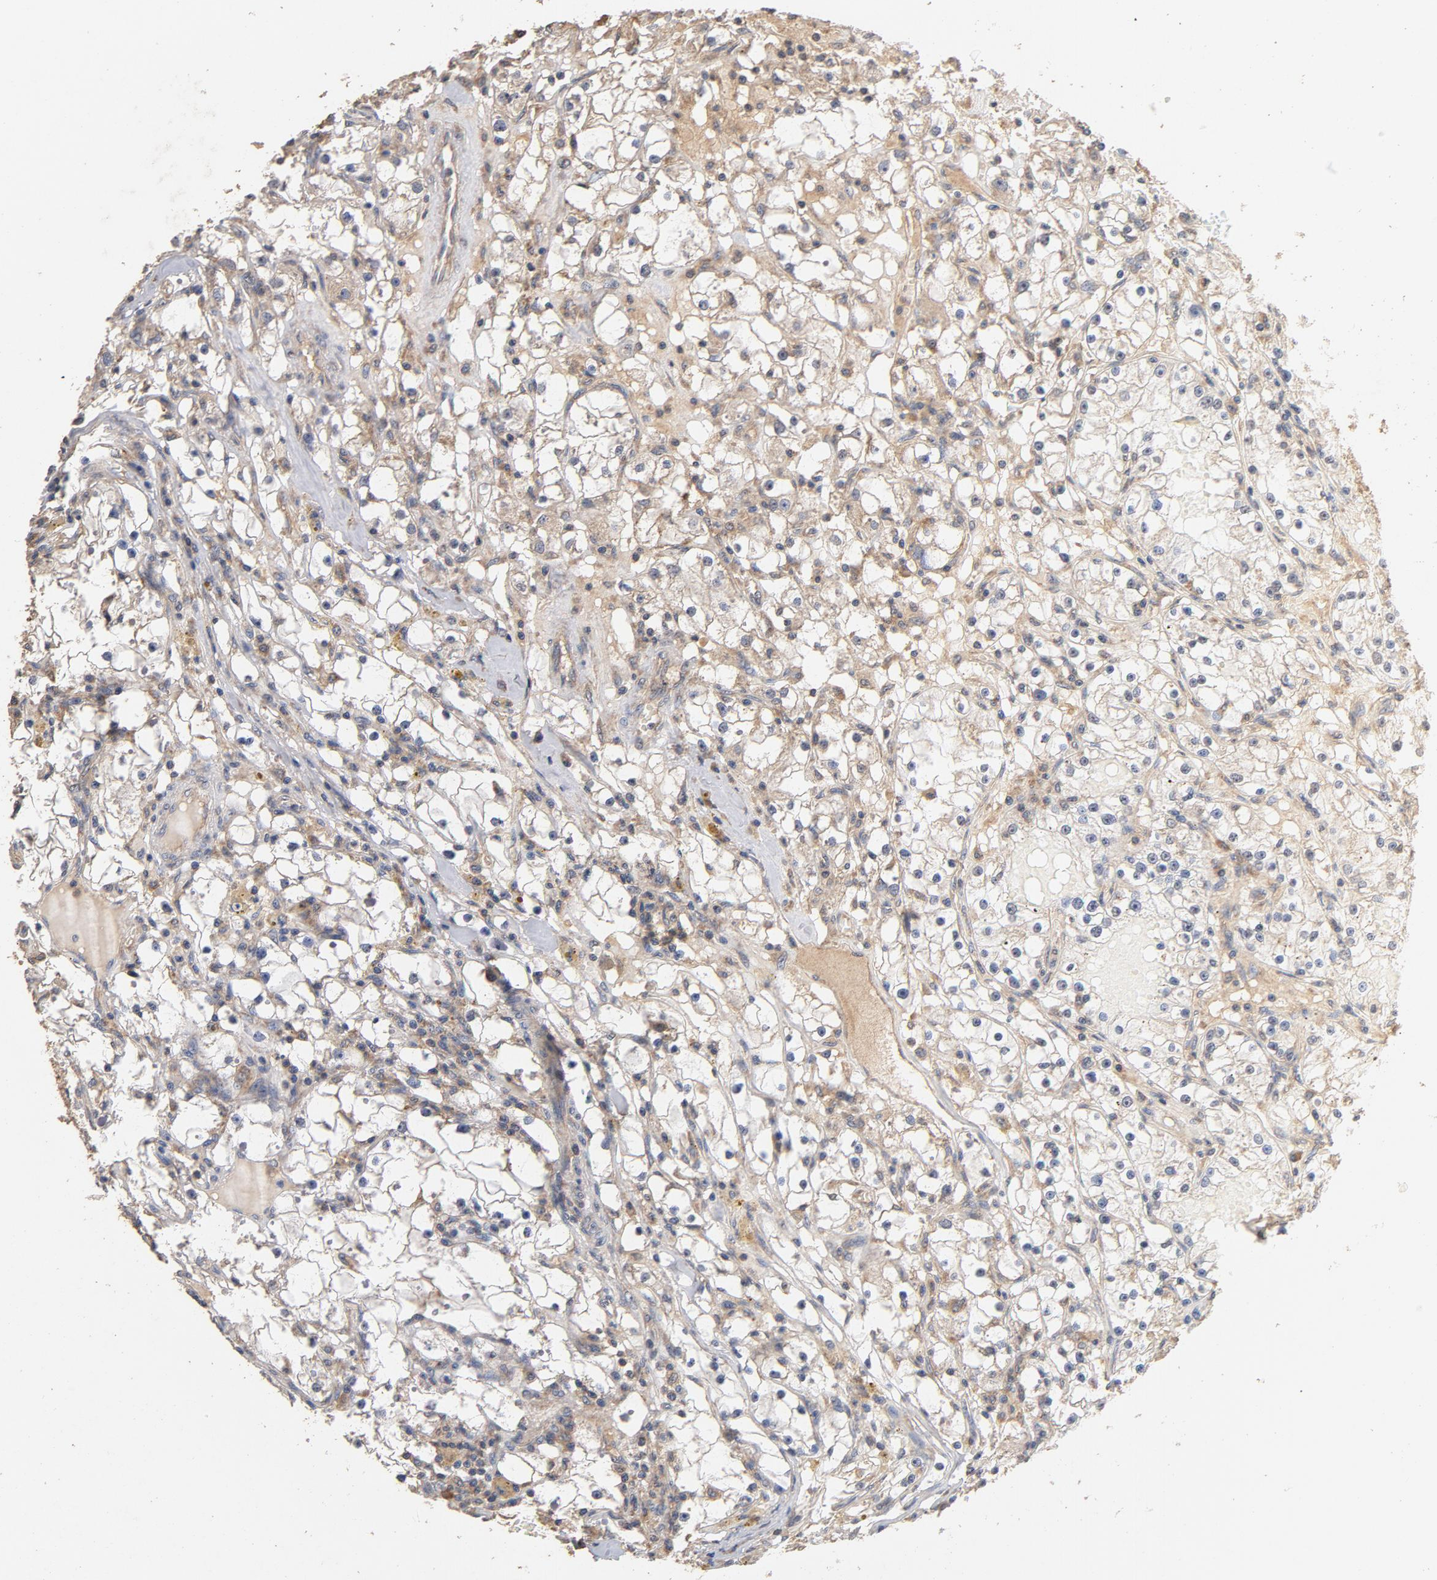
{"staining": {"intensity": "moderate", "quantity": ">75%", "location": "cytoplasmic/membranous"}, "tissue": "renal cancer", "cell_type": "Tumor cells", "image_type": "cancer", "snomed": [{"axis": "morphology", "description": "Adenocarcinoma, NOS"}, {"axis": "topography", "description": "Kidney"}], "caption": "The immunohistochemical stain shows moderate cytoplasmic/membranous staining in tumor cells of renal adenocarcinoma tissue.", "gene": "DDX6", "patient": {"sex": "male", "age": 56}}